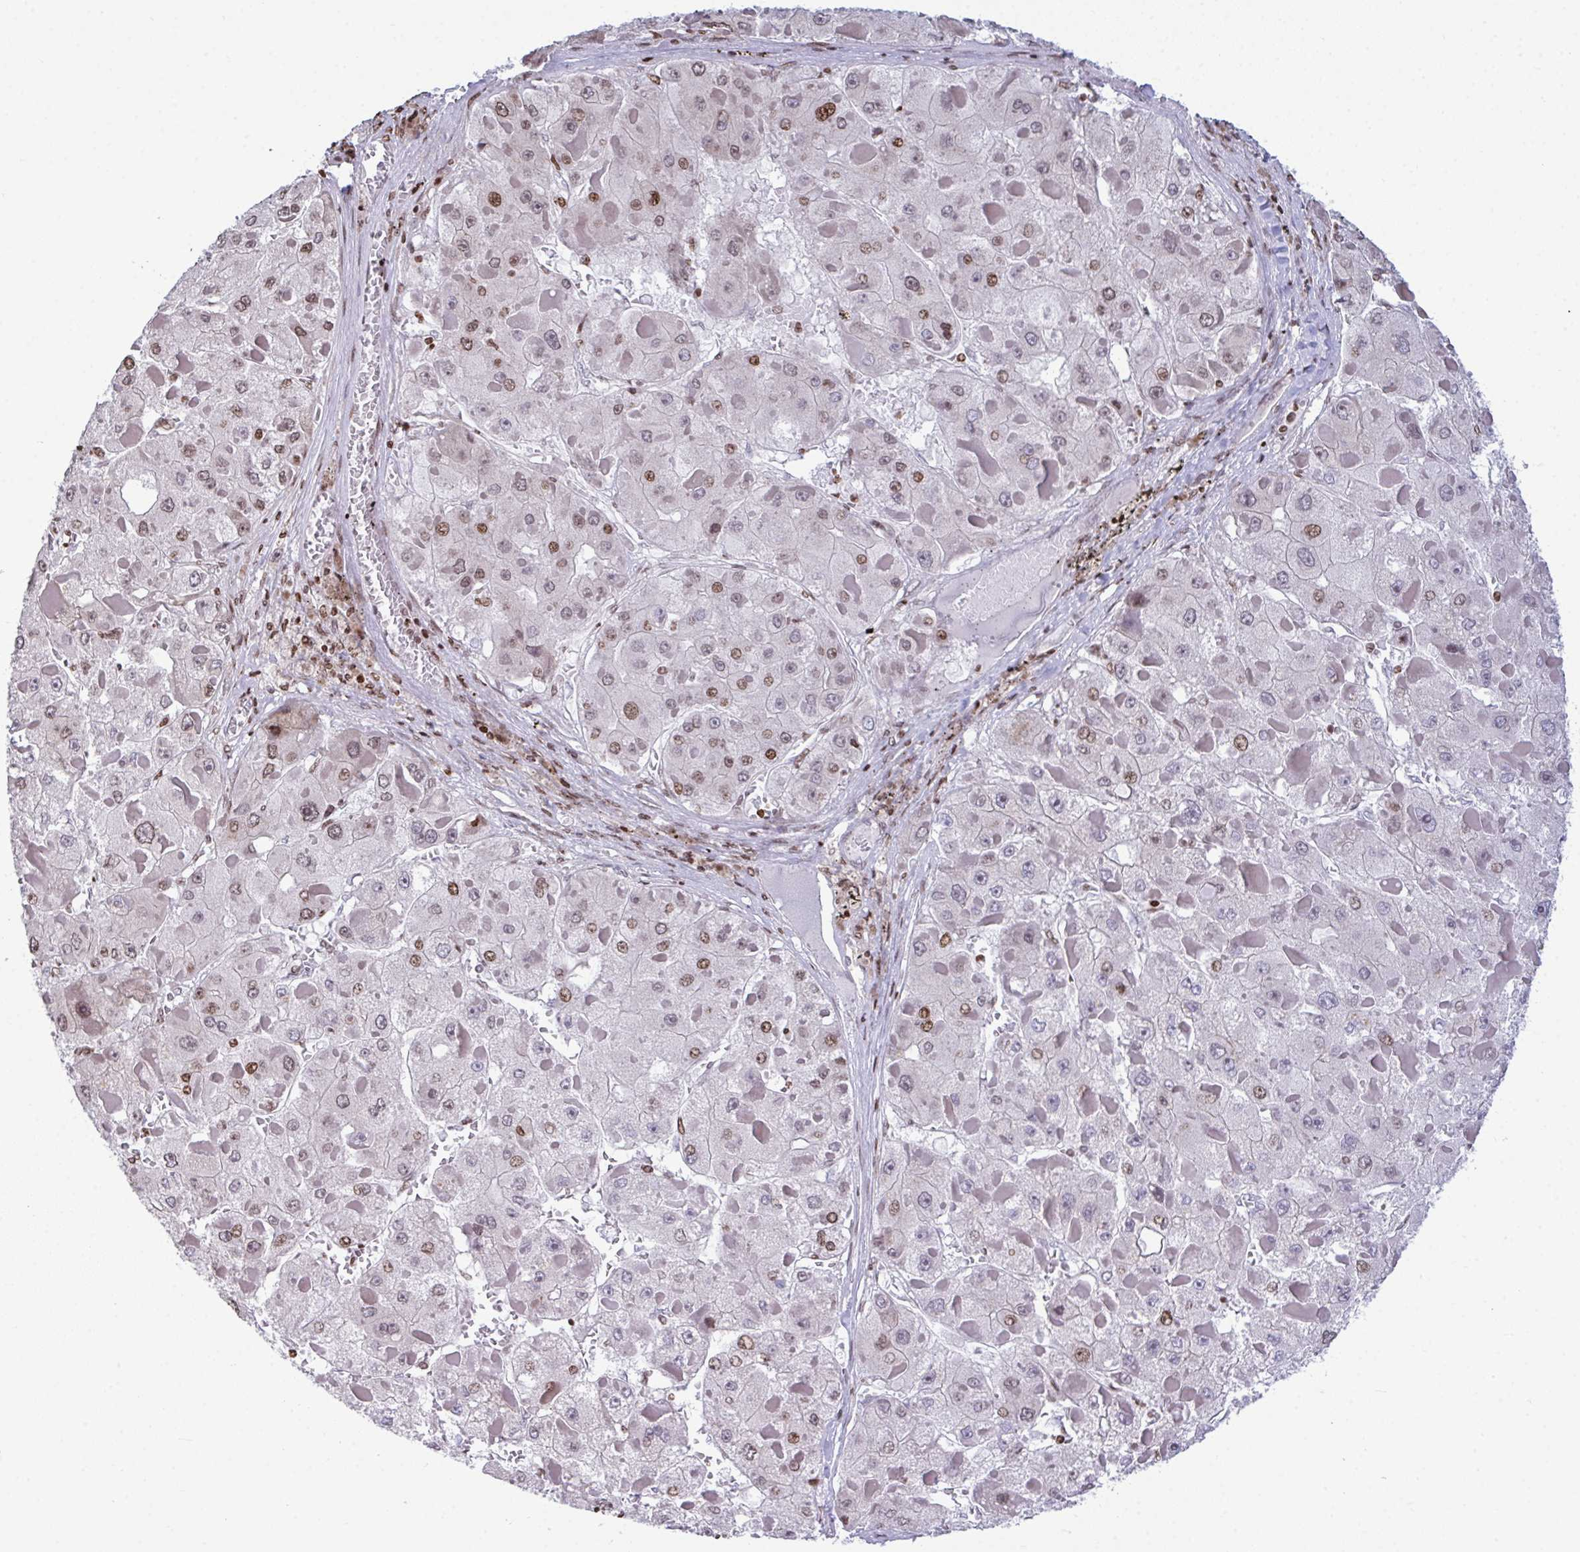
{"staining": {"intensity": "moderate", "quantity": "25%-75%", "location": "nuclear"}, "tissue": "liver cancer", "cell_type": "Tumor cells", "image_type": "cancer", "snomed": [{"axis": "morphology", "description": "Carcinoma, Hepatocellular, NOS"}, {"axis": "topography", "description": "Liver"}], "caption": "Protein analysis of liver hepatocellular carcinoma tissue shows moderate nuclear expression in about 25%-75% of tumor cells. Nuclei are stained in blue.", "gene": "RAPGEF5", "patient": {"sex": "female", "age": 73}}